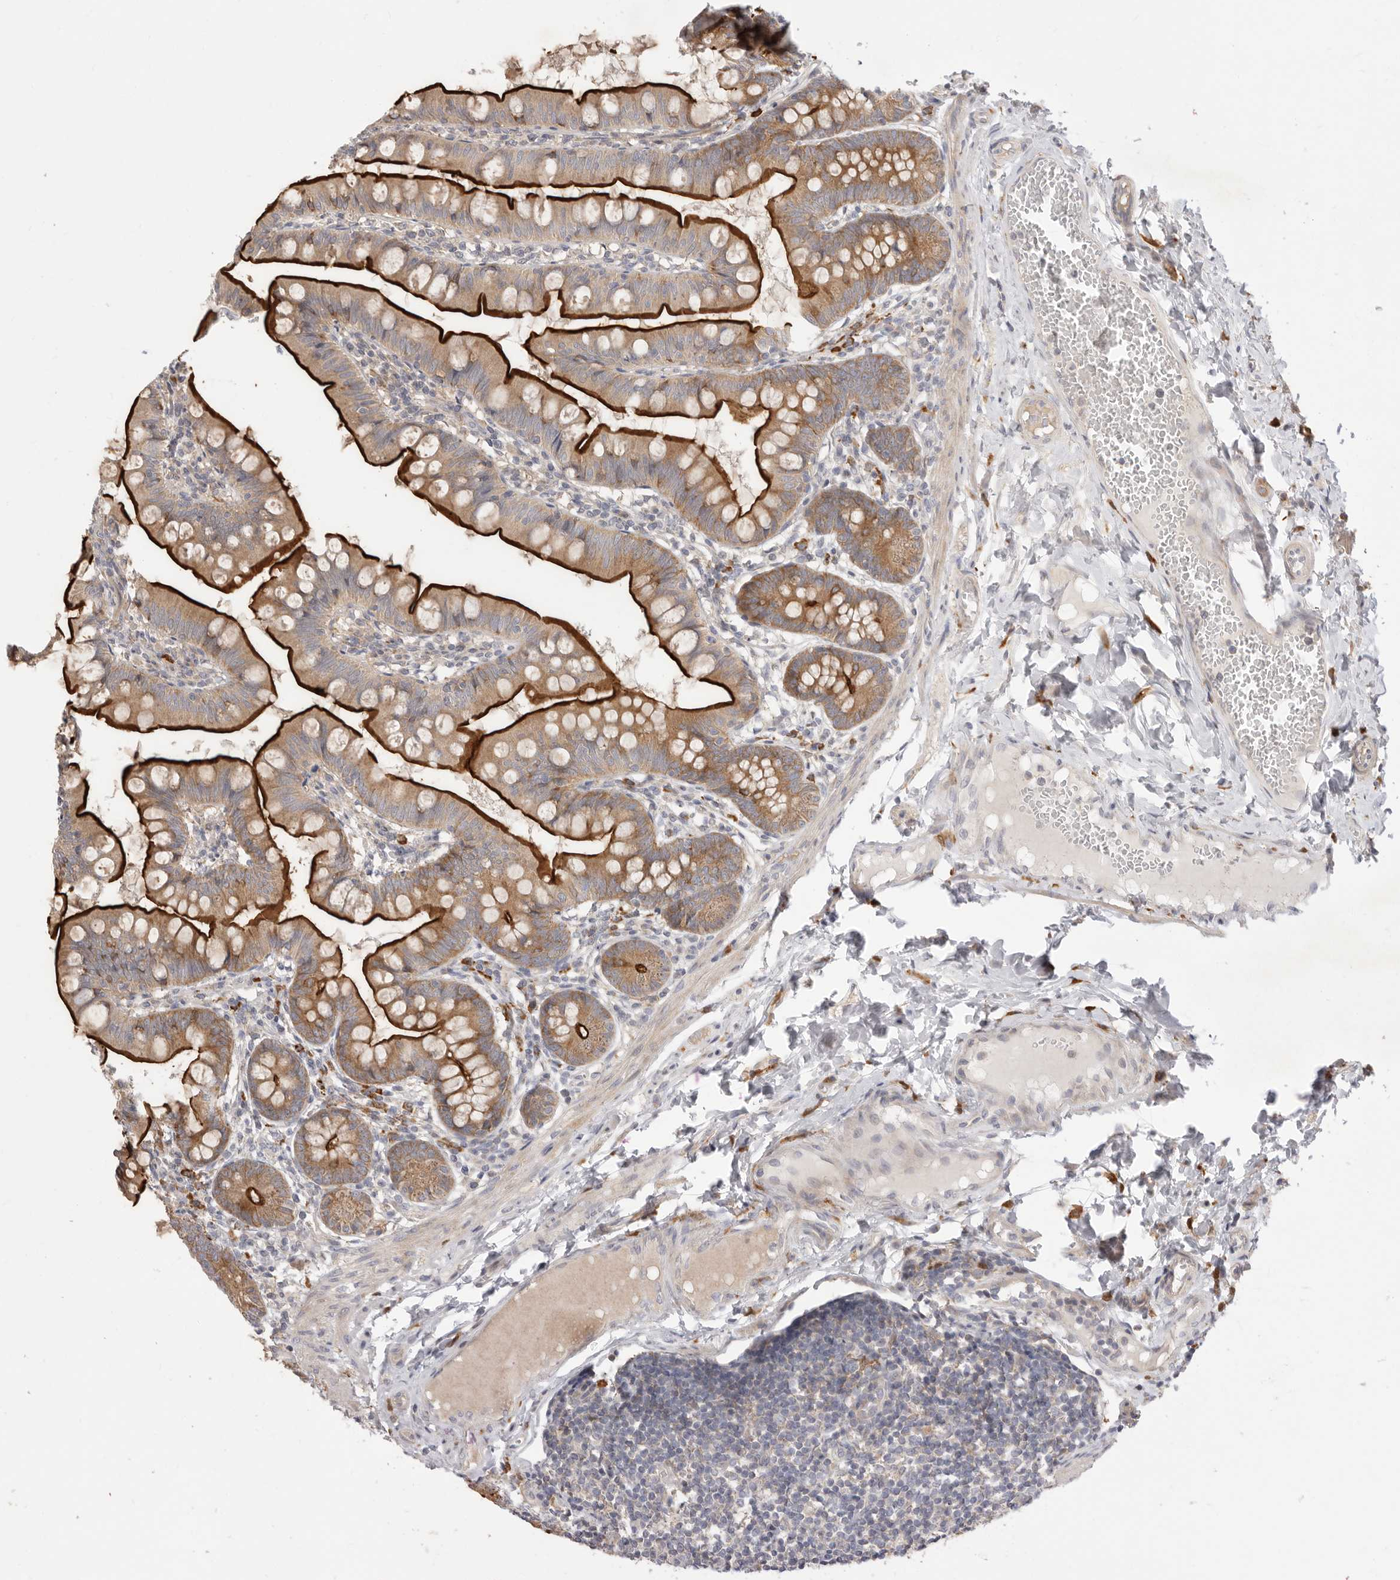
{"staining": {"intensity": "strong", "quantity": ">75%", "location": "cytoplasmic/membranous"}, "tissue": "small intestine", "cell_type": "Glandular cells", "image_type": "normal", "snomed": [{"axis": "morphology", "description": "Normal tissue, NOS"}, {"axis": "topography", "description": "Small intestine"}], "caption": "DAB (3,3'-diaminobenzidine) immunohistochemical staining of benign human small intestine displays strong cytoplasmic/membranous protein expression in approximately >75% of glandular cells.", "gene": "USH1C", "patient": {"sex": "male", "age": 7}}